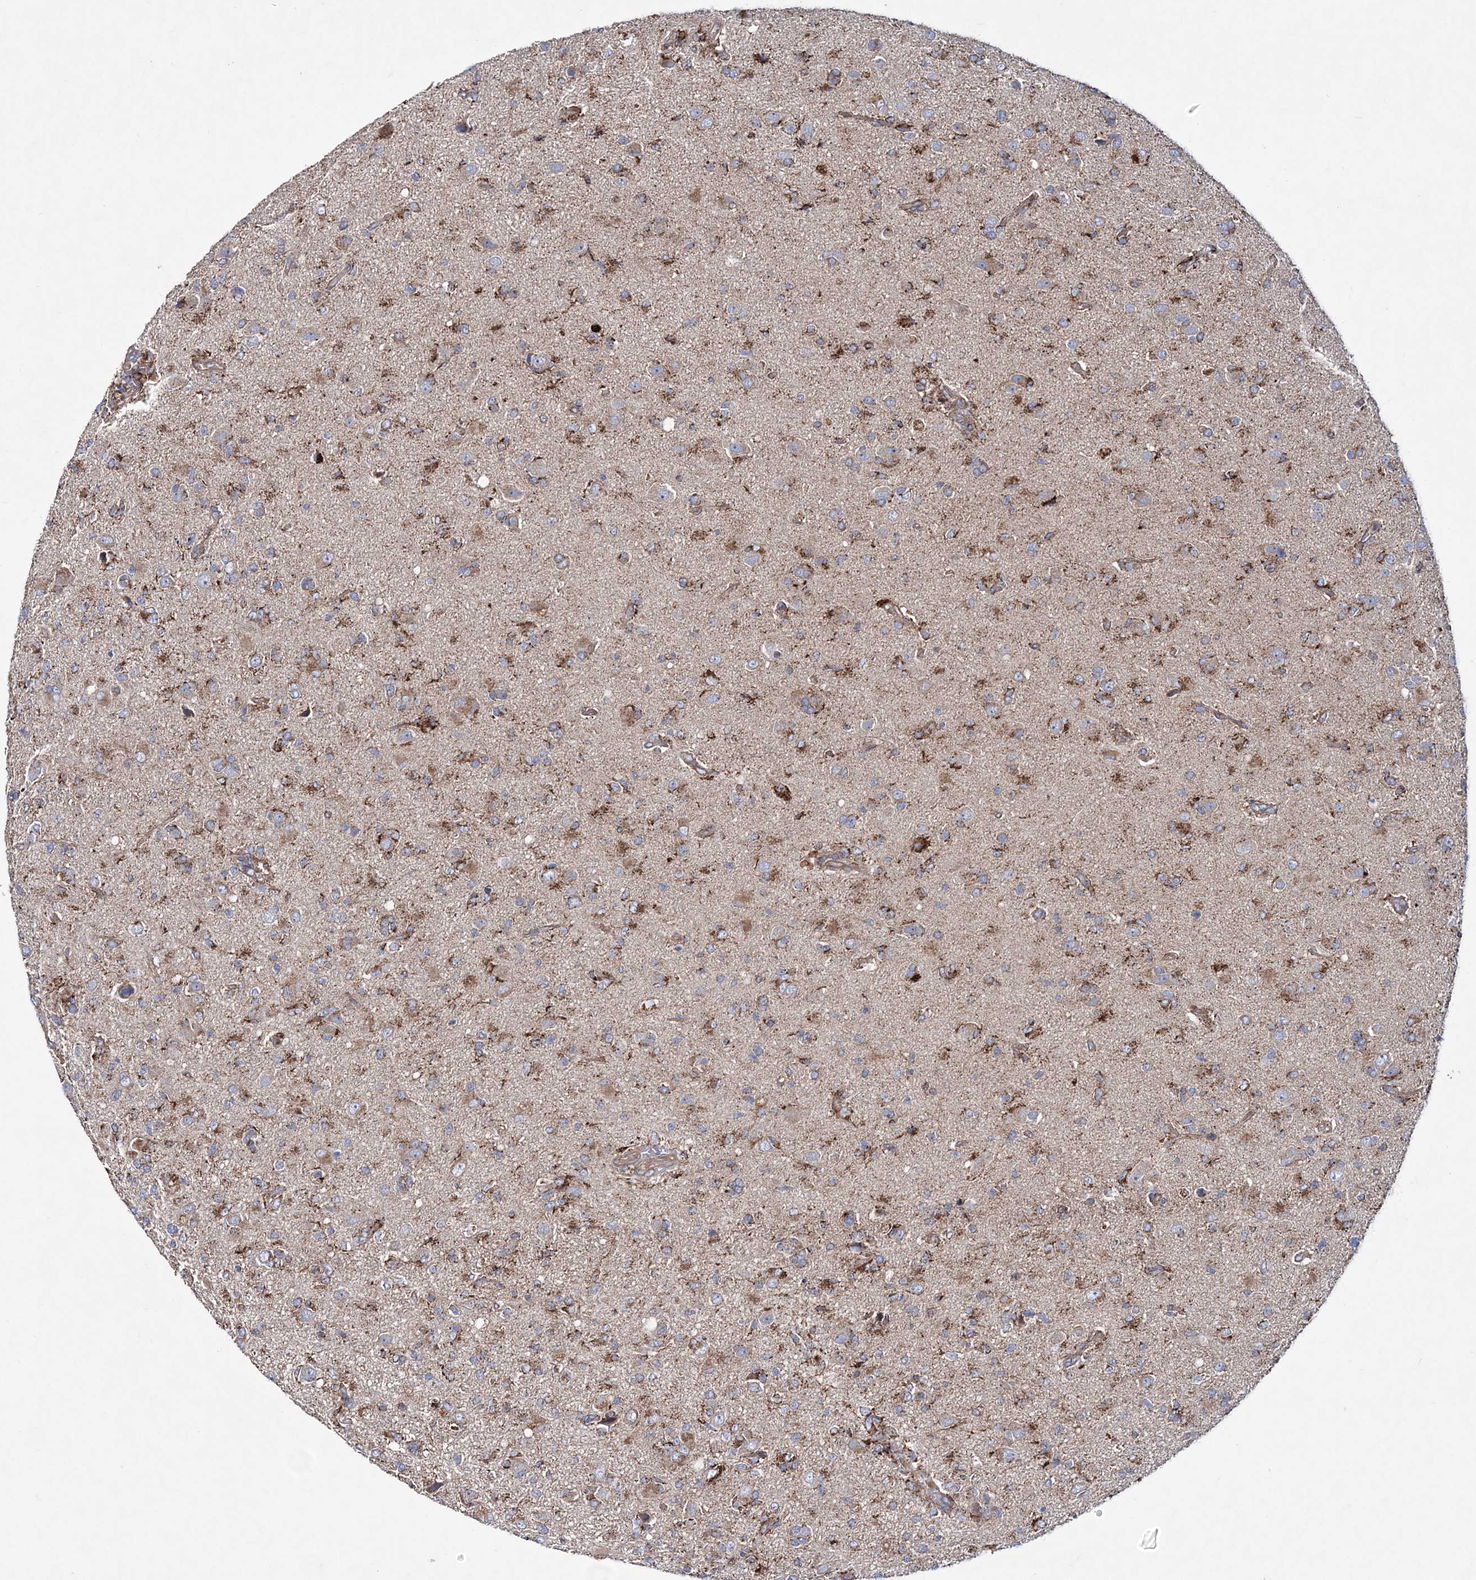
{"staining": {"intensity": "weak", "quantity": "25%-75%", "location": "cytoplasmic/membranous"}, "tissue": "glioma", "cell_type": "Tumor cells", "image_type": "cancer", "snomed": [{"axis": "morphology", "description": "Glioma, malignant, High grade"}, {"axis": "topography", "description": "Brain"}], "caption": "Brown immunohistochemical staining in human glioma exhibits weak cytoplasmic/membranous positivity in about 25%-75% of tumor cells. The protein of interest is stained brown, and the nuclei are stained in blue (DAB (3,3'-diaminobenzidine) IHC with brightfield microscopy, high magnification).", "gene": "NGLY1", "patient": {"sex": "female", "age": 57}}